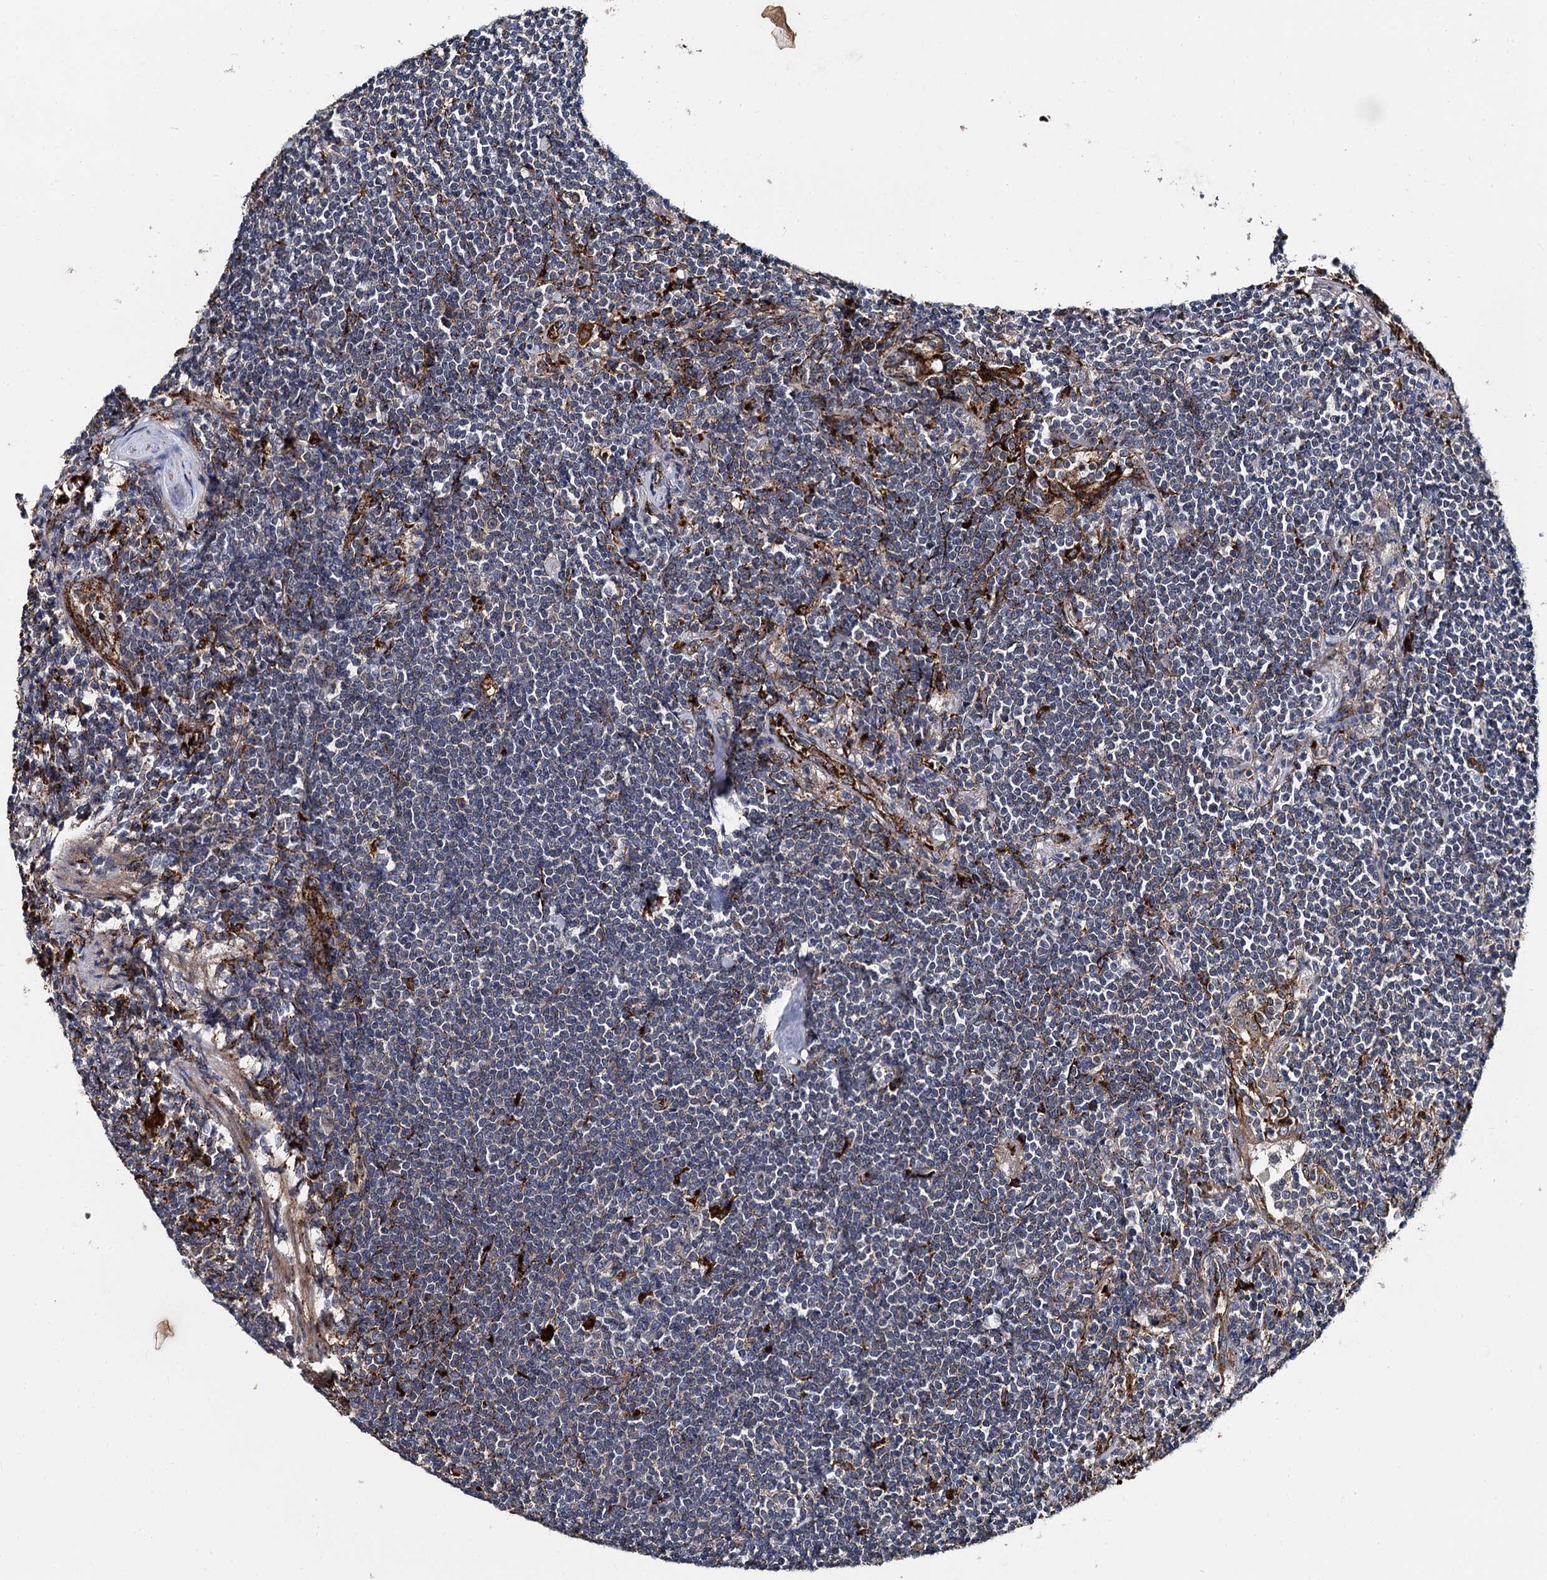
{"staining": {"intensity": "negative", "quantity": "none", "location": "none"}, "tissue": "lymphoma", "cell_type": "Tumor cells", "image_type": "cancer", "snomed": [{"axis": "morphology", "description": "Malignant lymphoma, non-Hodgkin's type, Low grade"}, {"axis": "topography", "description": "Lung"}], "caption": "The photomicrograph exhibits no significant expression in tumor cells of lymphoma.", "gene": "GBA1", "patient": {"sex": "female", "age": 71}}